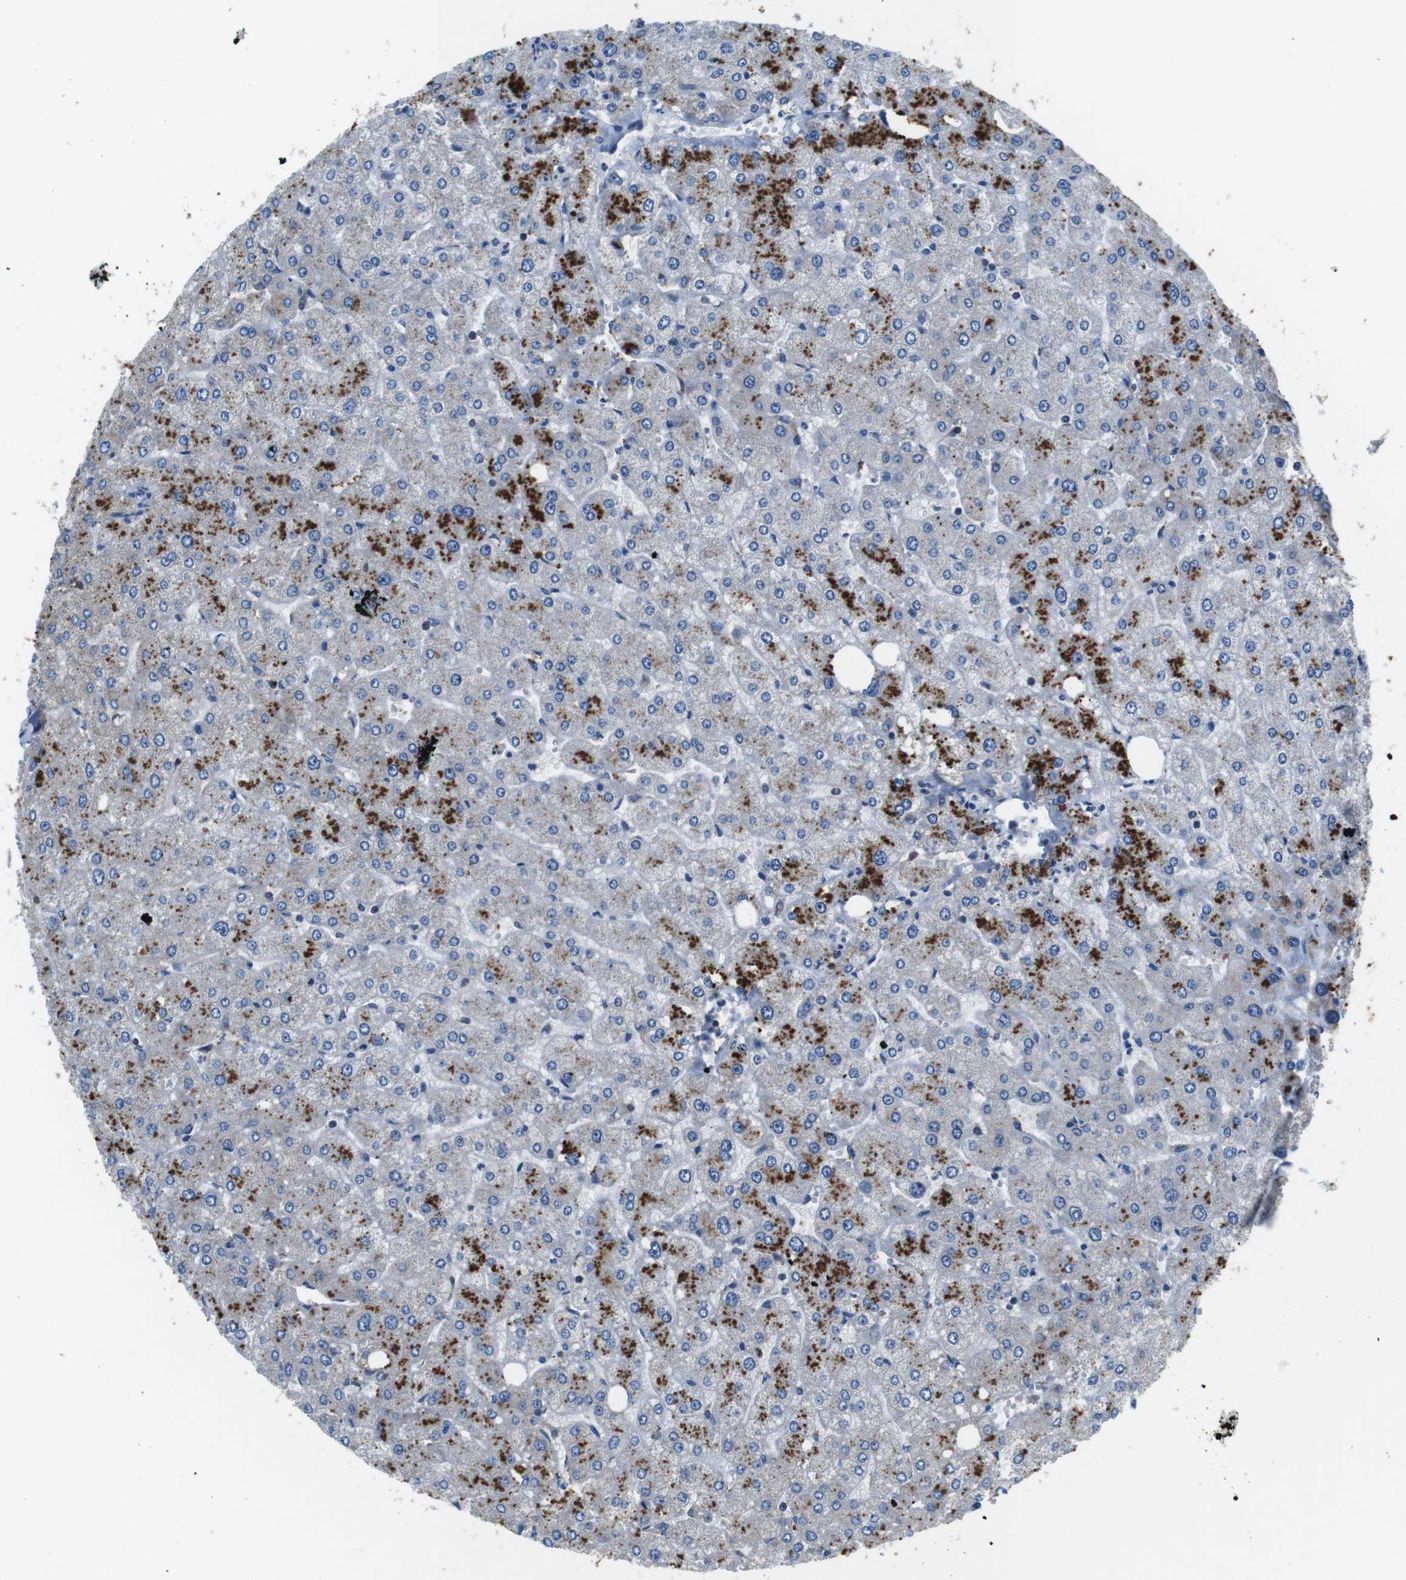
{"staining": {"intensity": "negative", "quantity": "none", "location": "none"}, "tissue": "liver", "cell_type": "Cholangiocytes", "image_type": "normal", "snomed": [{"axis": "morphology", "description": "Normal tissue, NOS"}, {"axis": "topography", "description": "Liver"}], "caption": "Human liver stained for a protein using IHC demonstrates no expression in cholangiocytes.", "gene": "DENND4C", "patient": {"sex": "male", "age": 55}}